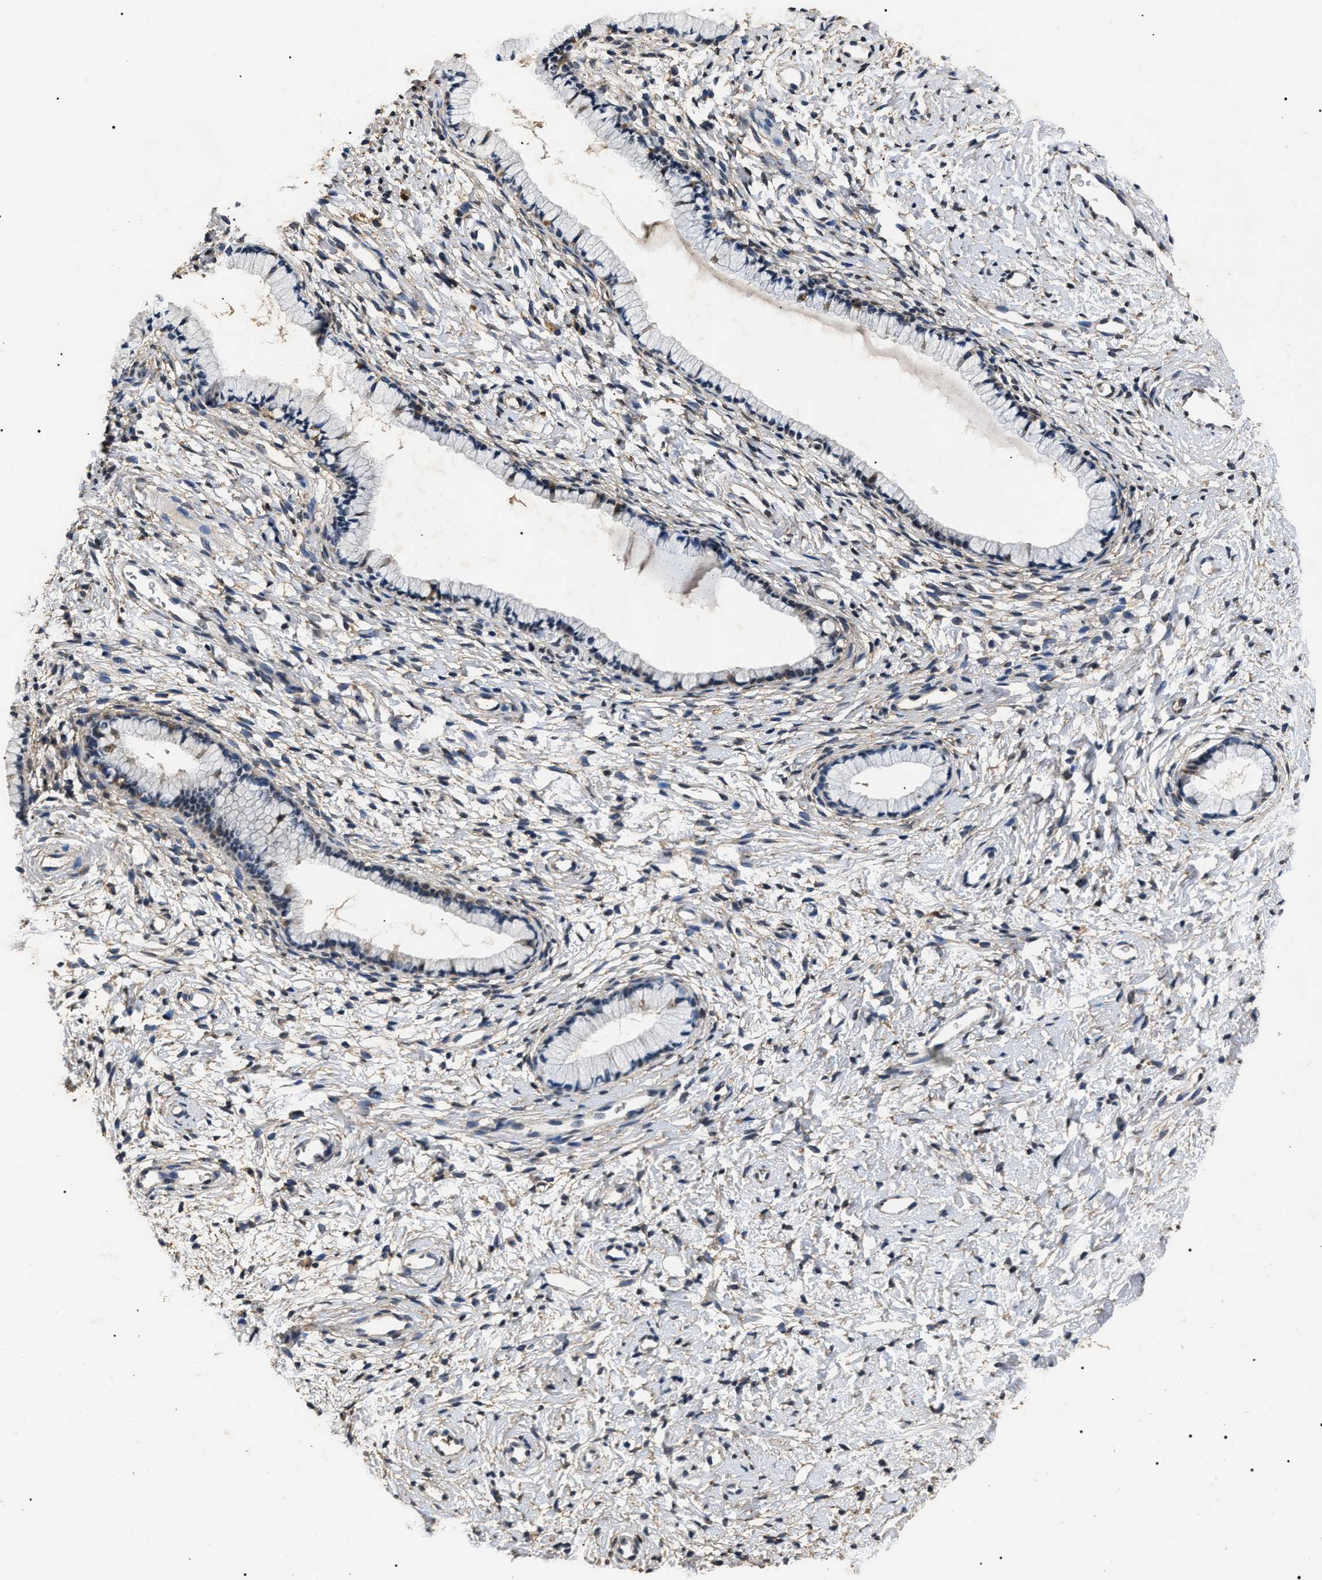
{"staining": {"intensity": "negative", "quantity": "none", "location": "none"}, "tissue": "cervix", "cell_type": "Glandular cells", "image_type": "normal", "snomed": [{"axis": "morphology", "description": "Normal tissue, NOS"}, {"axis": "topography", "description": "Cervix"}], "caption": "This is a image of immunohistochemistry staining of benign cervix, which shows no expression in glandular cells.", "gene": "ANP32E", "patient": {"sex": "female", "age": 72}}